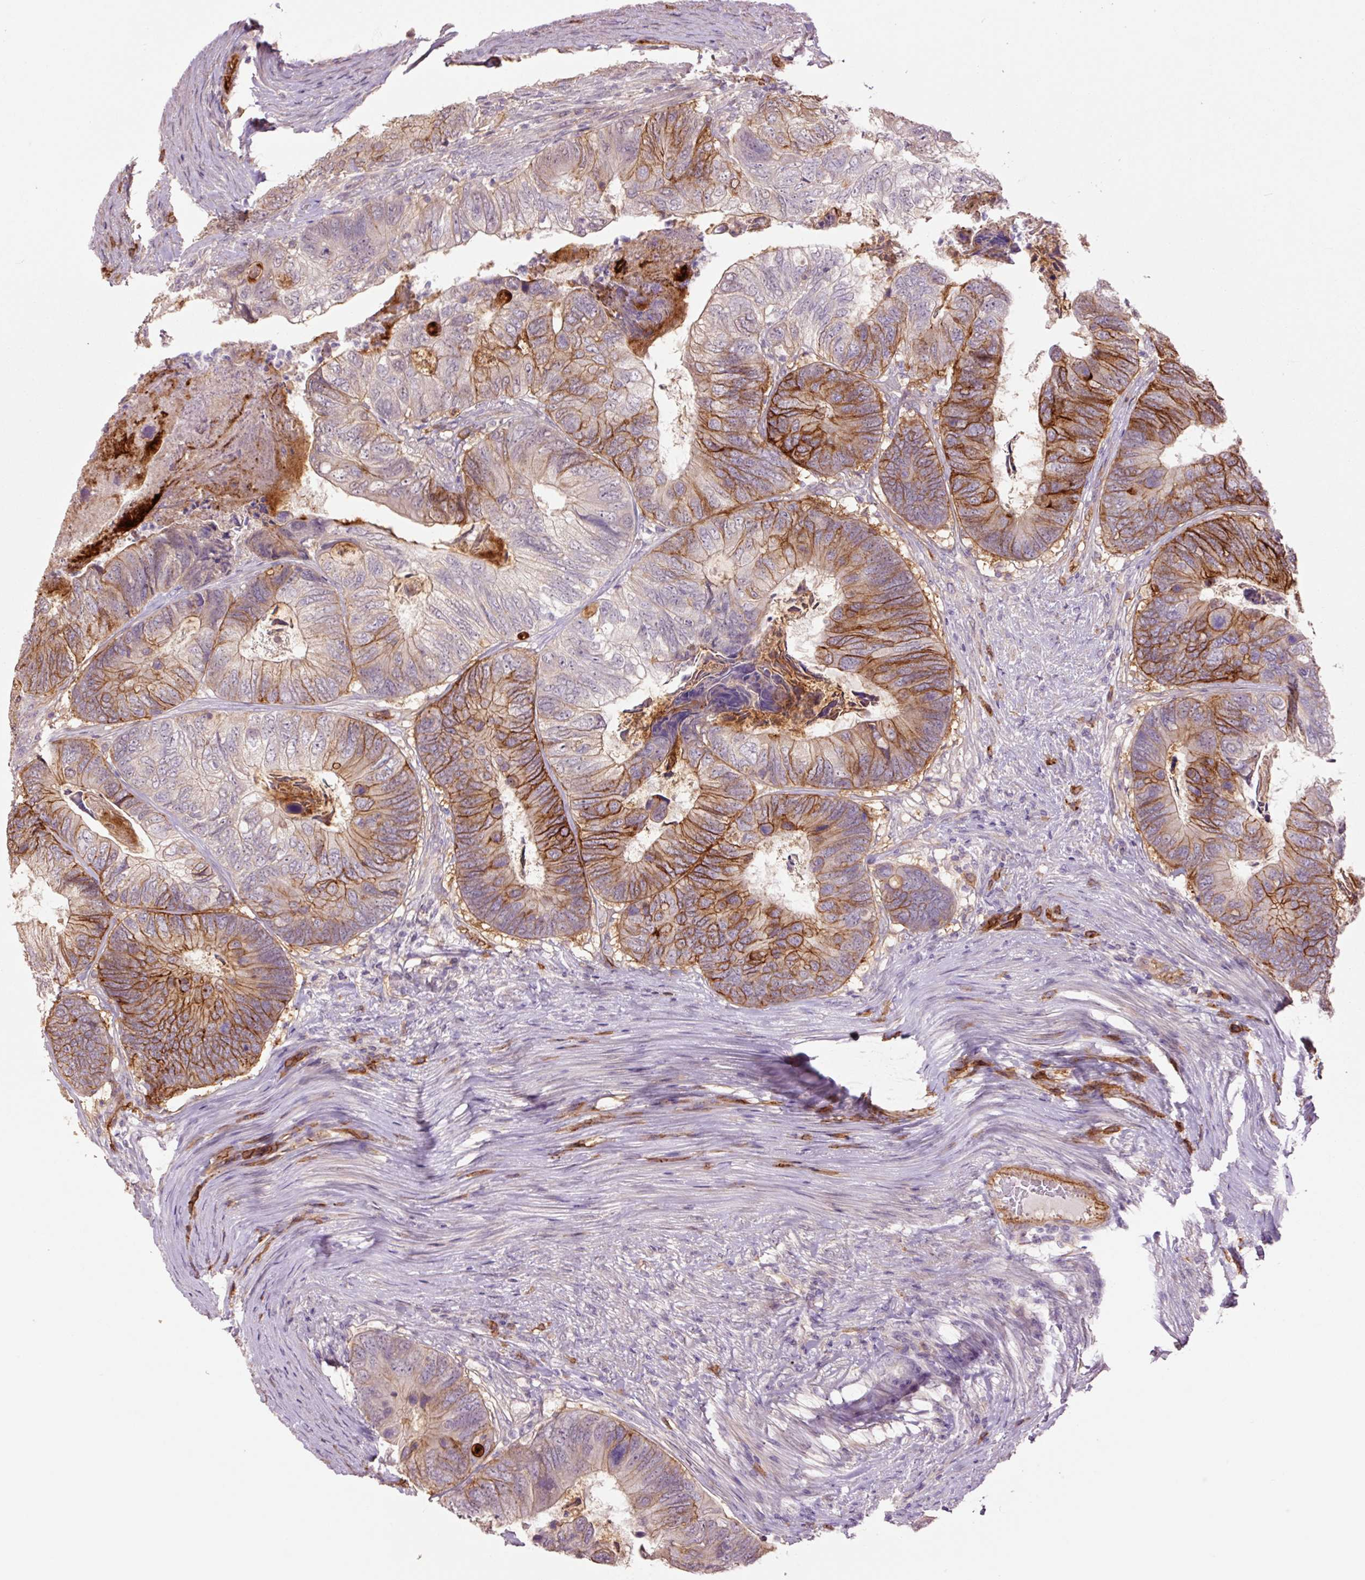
{"staining": {"intensity": "strong", "quantity": "25%-75%", "location": "cytoplasmic/membranous"}, "tissue": "colorectal cancer", "cell_type": "Tumor cells", "image_type": "cancer", "snomed": [{"axis": "morphology", "description": "Adenocarcinoma, NOS"}, {"axis": "topography", "description": "Colon"}], "caption": "This is a micrograph of immunohistochemistry (IHC) staining of colorectal cancer (adenocarcinoma), which shows strong positivity in the cytoplasmic/membranous of tumor cells.", "gene": "SLC1A4", "patient": {"sex": "female", "age": 67}}